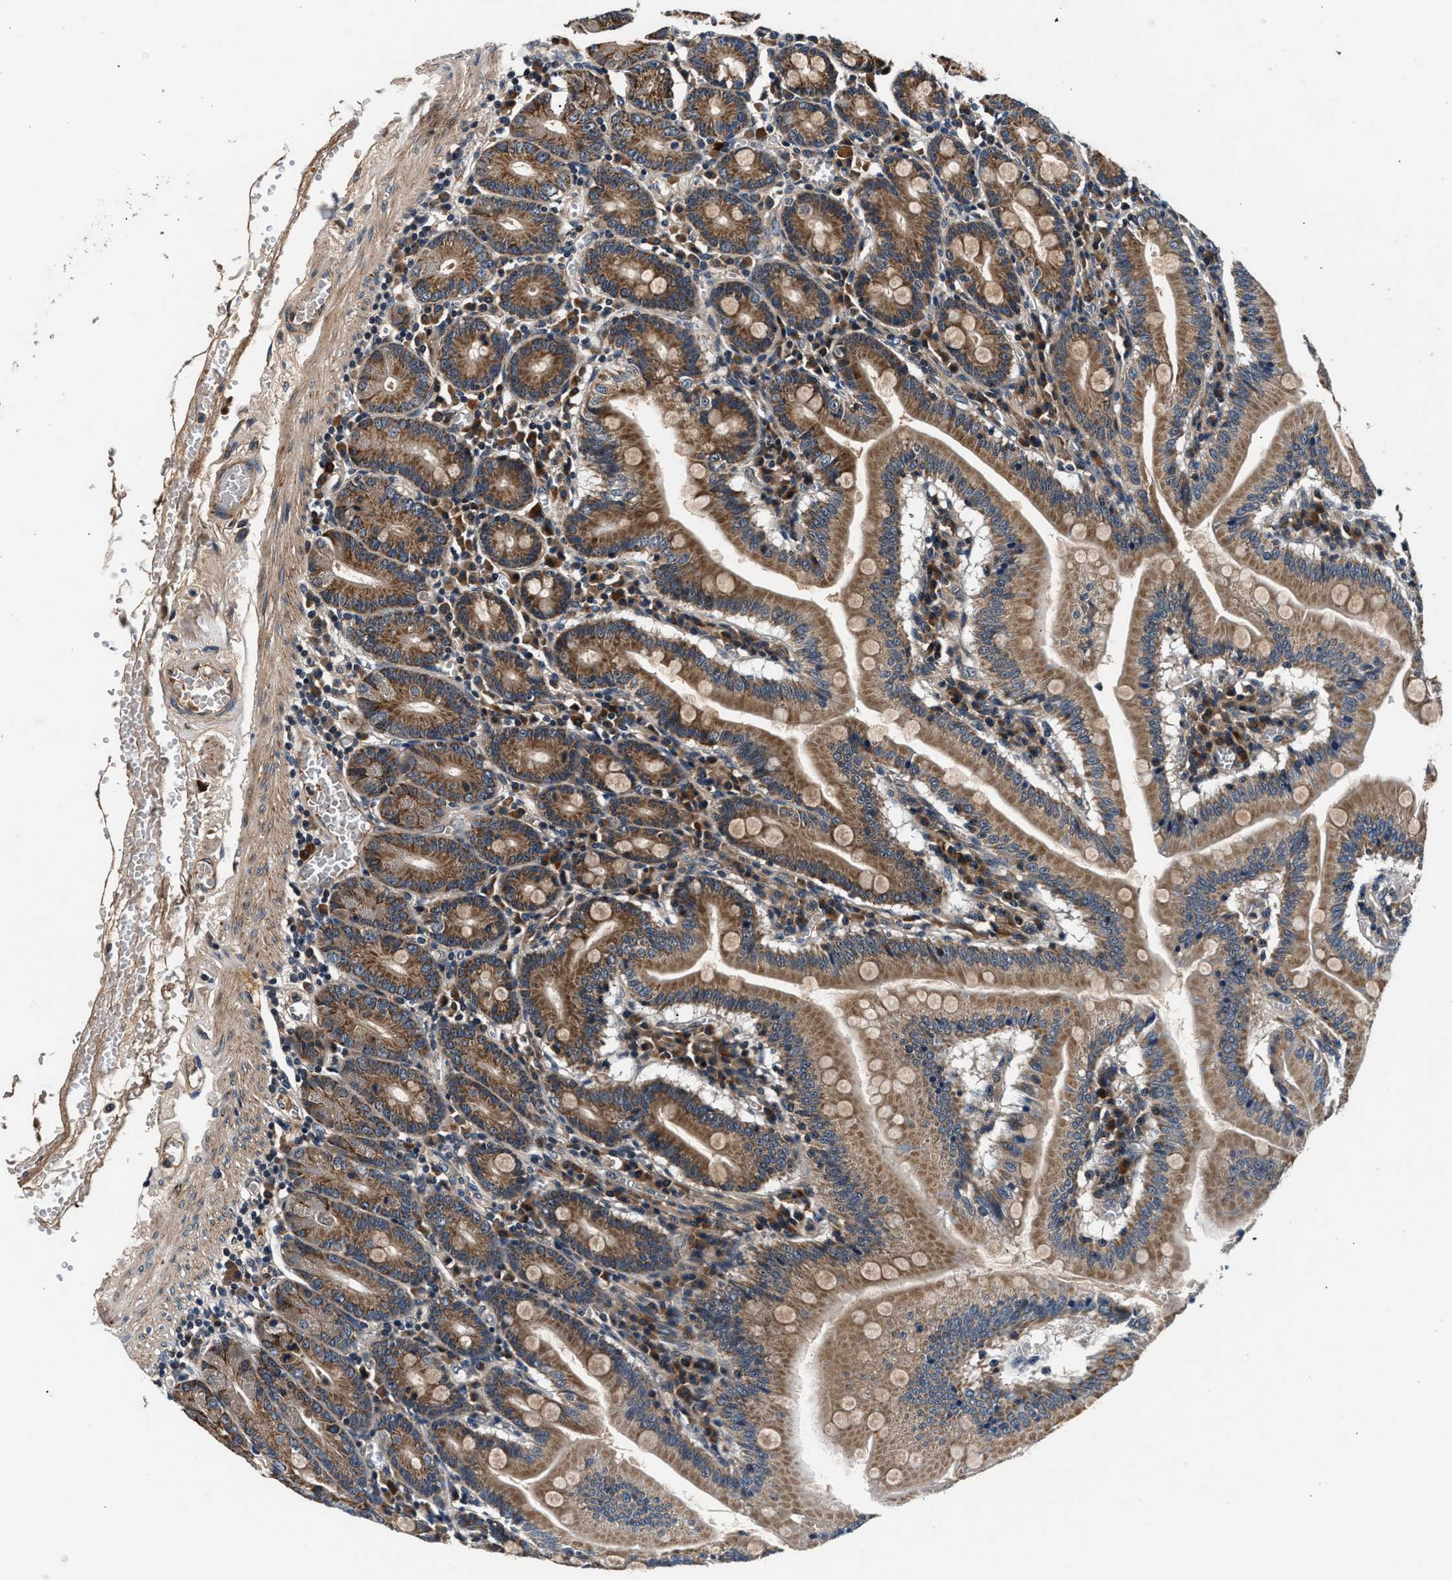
{"staining": {"intensity": "moderate", "quantity": ">75%", "location": "cytoplasmic/membranous"}, "tissue": "small intestine", "cell_type": "Glandular cells", "image_type": "normal", "snomed": [{"axis": "morphology", "description": "Normal tissue, NOS"}, {"axis": "topography", "description": "Small intestine"}], "caption": "Glandular cells exhibit medium levels of moderate cytoplasmic/membranous positivity in approximately >75% of cells in unremarkable human small intestine.", "gene": "IMMT", "patient": {"sex": "male", "age": 71}}